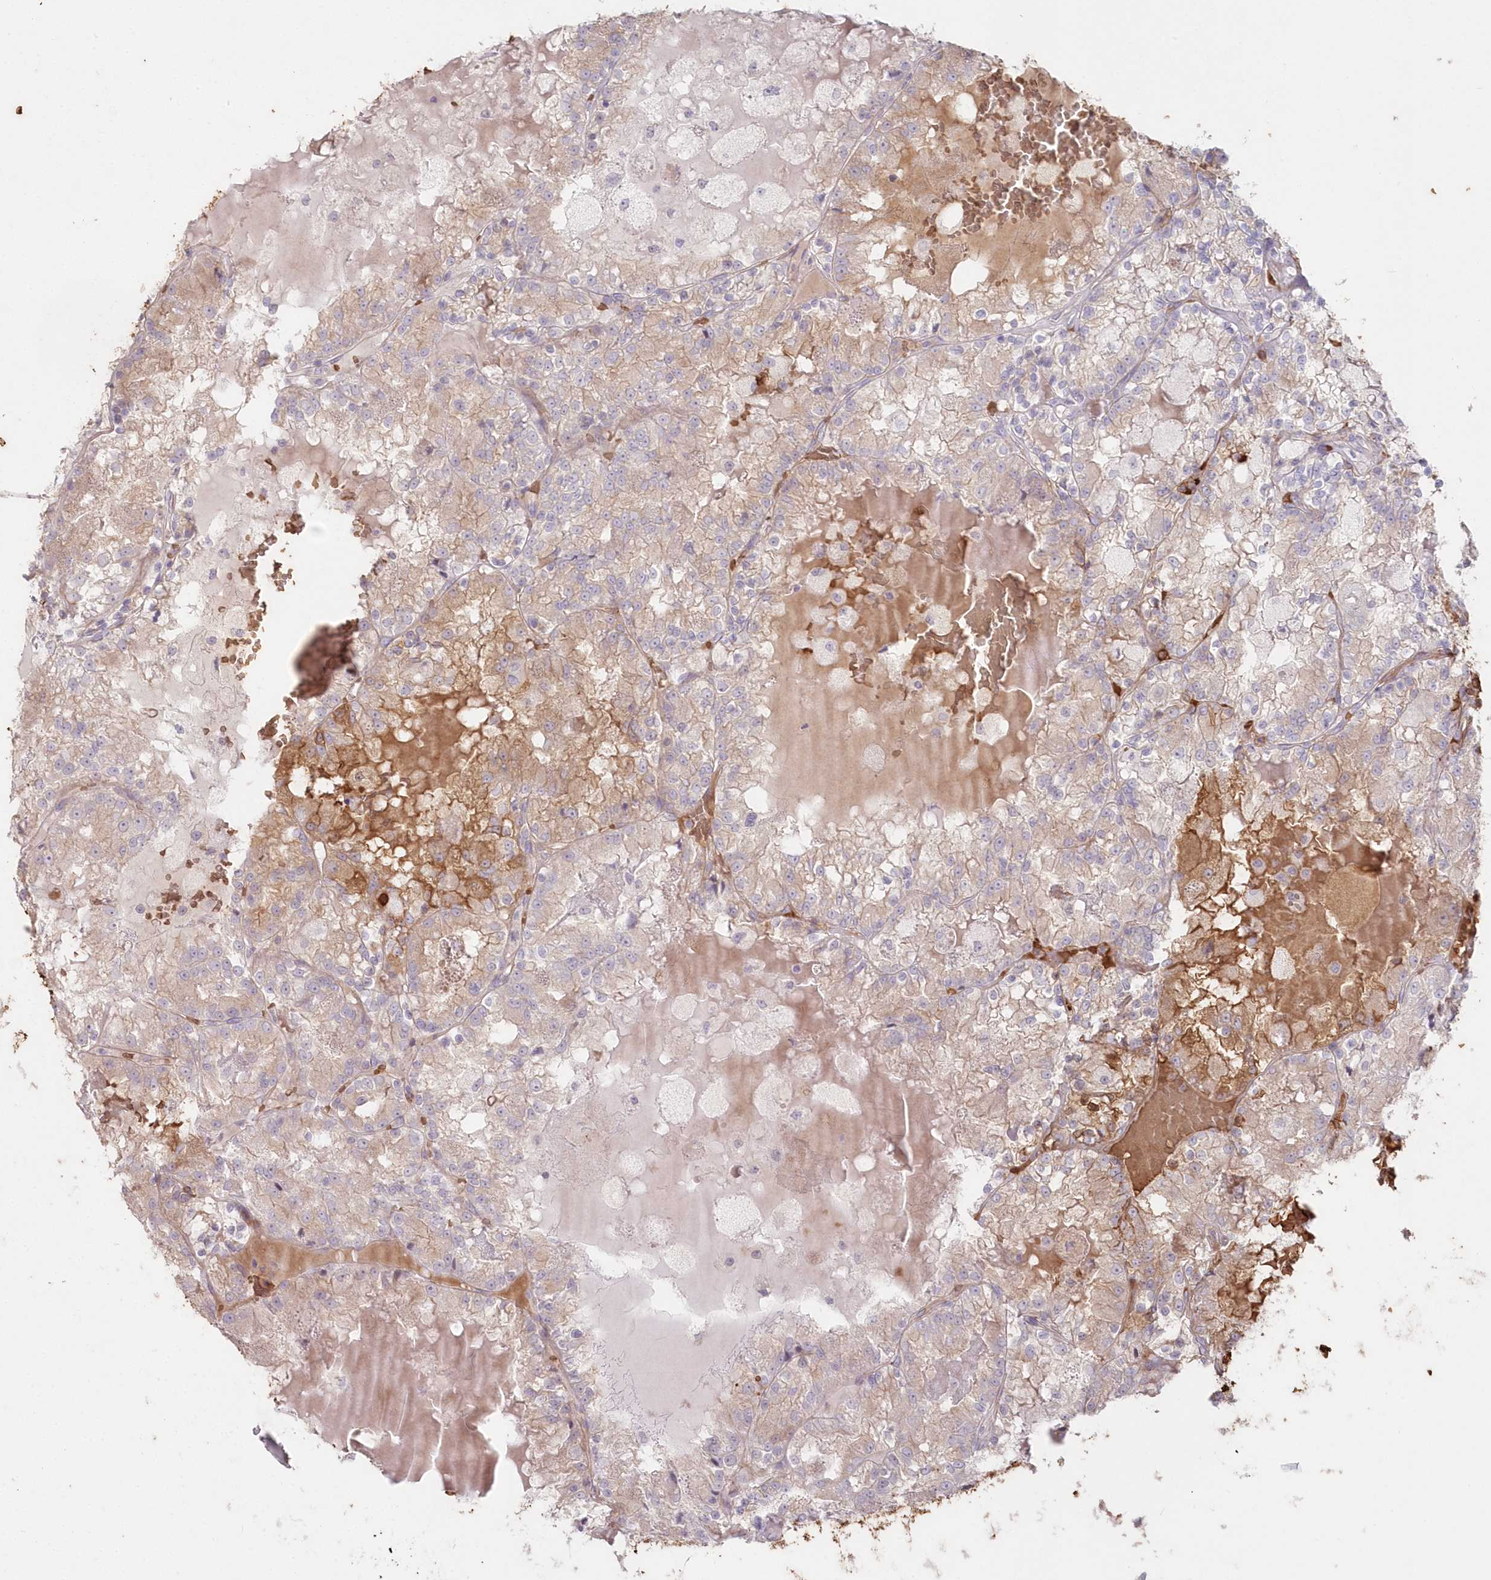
{"staining": {"intensity": "negative", "quantity": "none", "location": "none"}, "tissue": "renal cancer", "cell_type": "Tumor cells", "image_type": "cancer", "snomed": [{"axis": "morphology", "description": "Adenocarcinoma, NOS"}, {"axis": "topography", "description": "Kidney"}], "caption": "This is an IHC histopathology image of renal adenocarcinoma. There is no expression in tumor cells.", "gene": "SERINC1", "patient": {"sex": "female", "age": 56}}